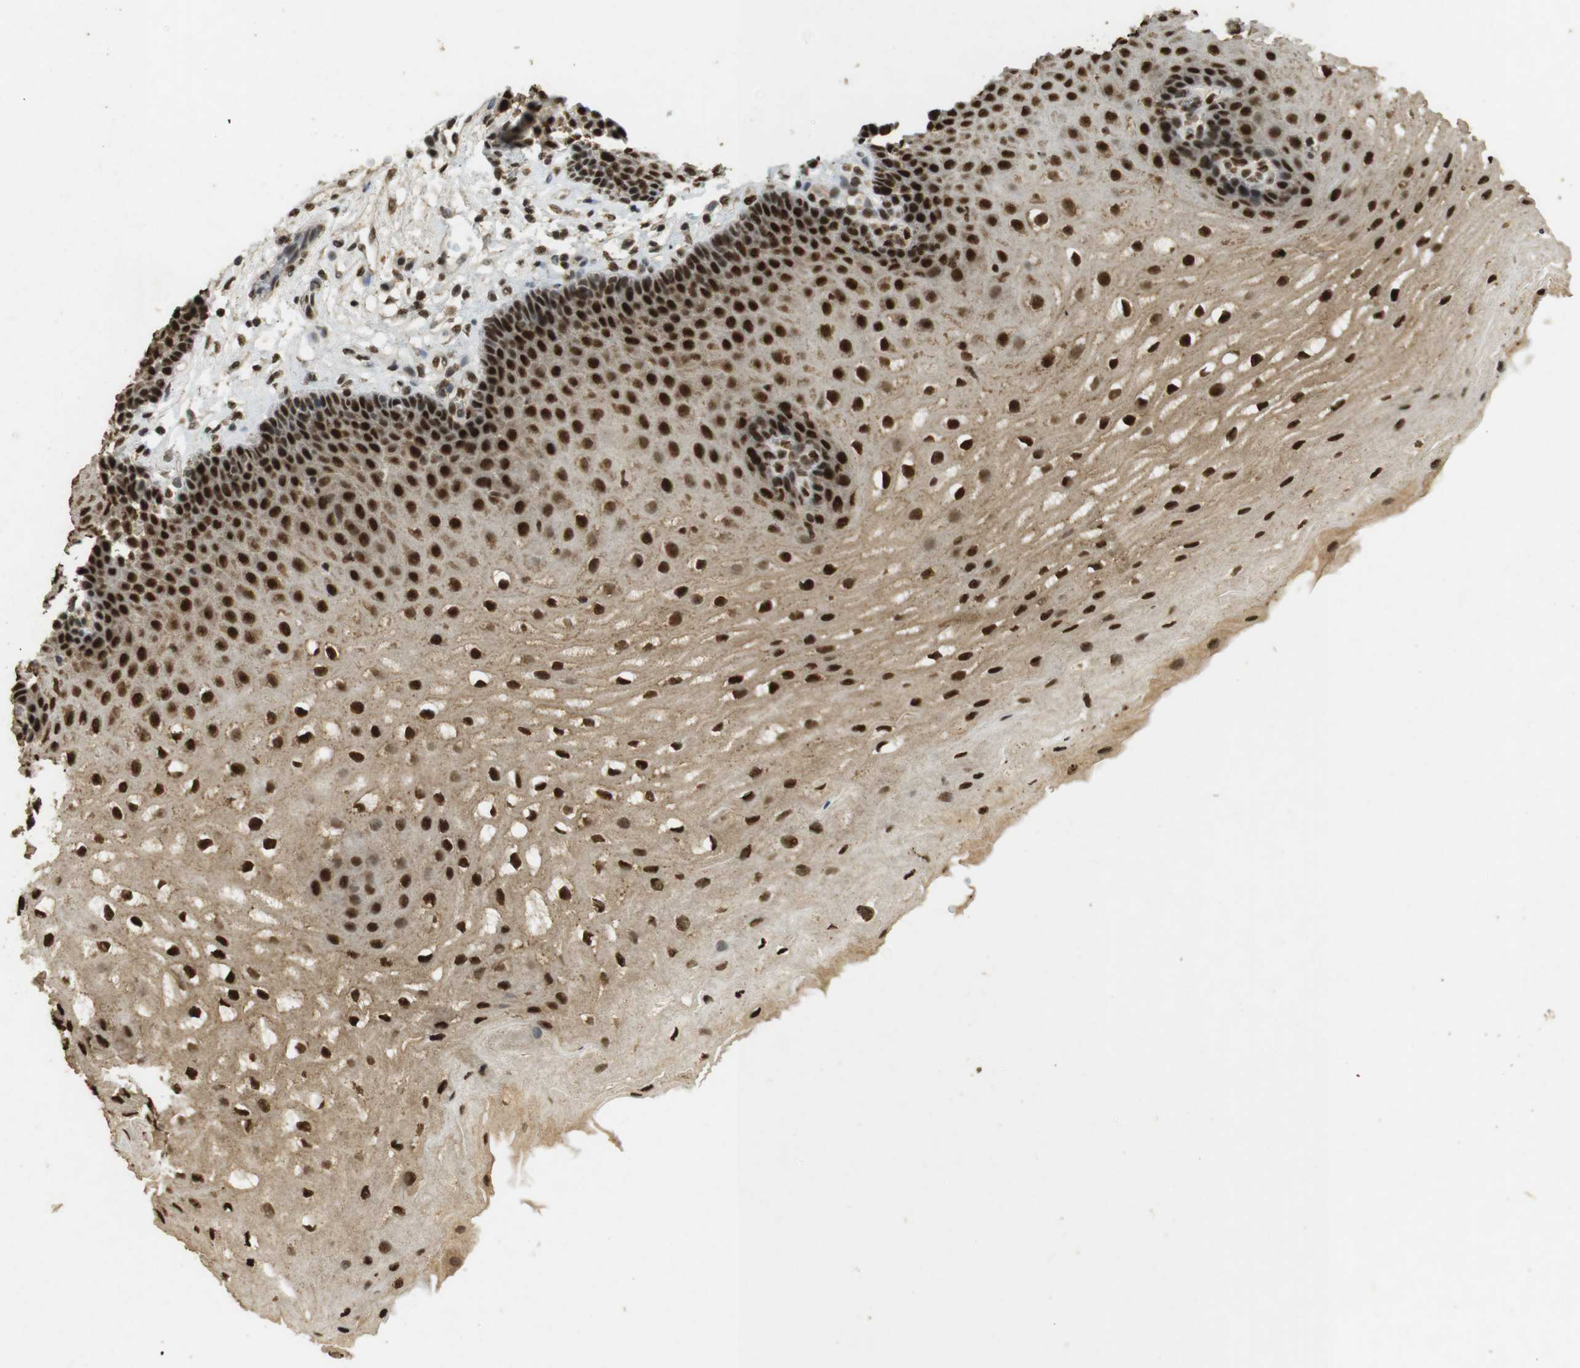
{"staining": {"intensity": "strong", "quantity": ">75%", "location": "cytoplasmic/membranous,nuclear"}, "tissue": "esophagus", "cell_type": "Squamous epithelial cells", "image_type": "normal", "snomed": [{"axis": "morphology", "description": "Normal tissue, NOS"}, {"axis": "topography", "description": "Esophagus"}], "caption": "Immunohistochemical staining of unremarkable human esophagus reveals high levels of strong cytoplasmic/membranous,nuclear staining in approximately >75% of squamous epithelial cells. Using DAB (brown) and hematoxylin (blue) stains, captured at high magnification using brightfield microscopy.", "gene": "GATA4", "patient": {"sex": "male", "age": 54}}